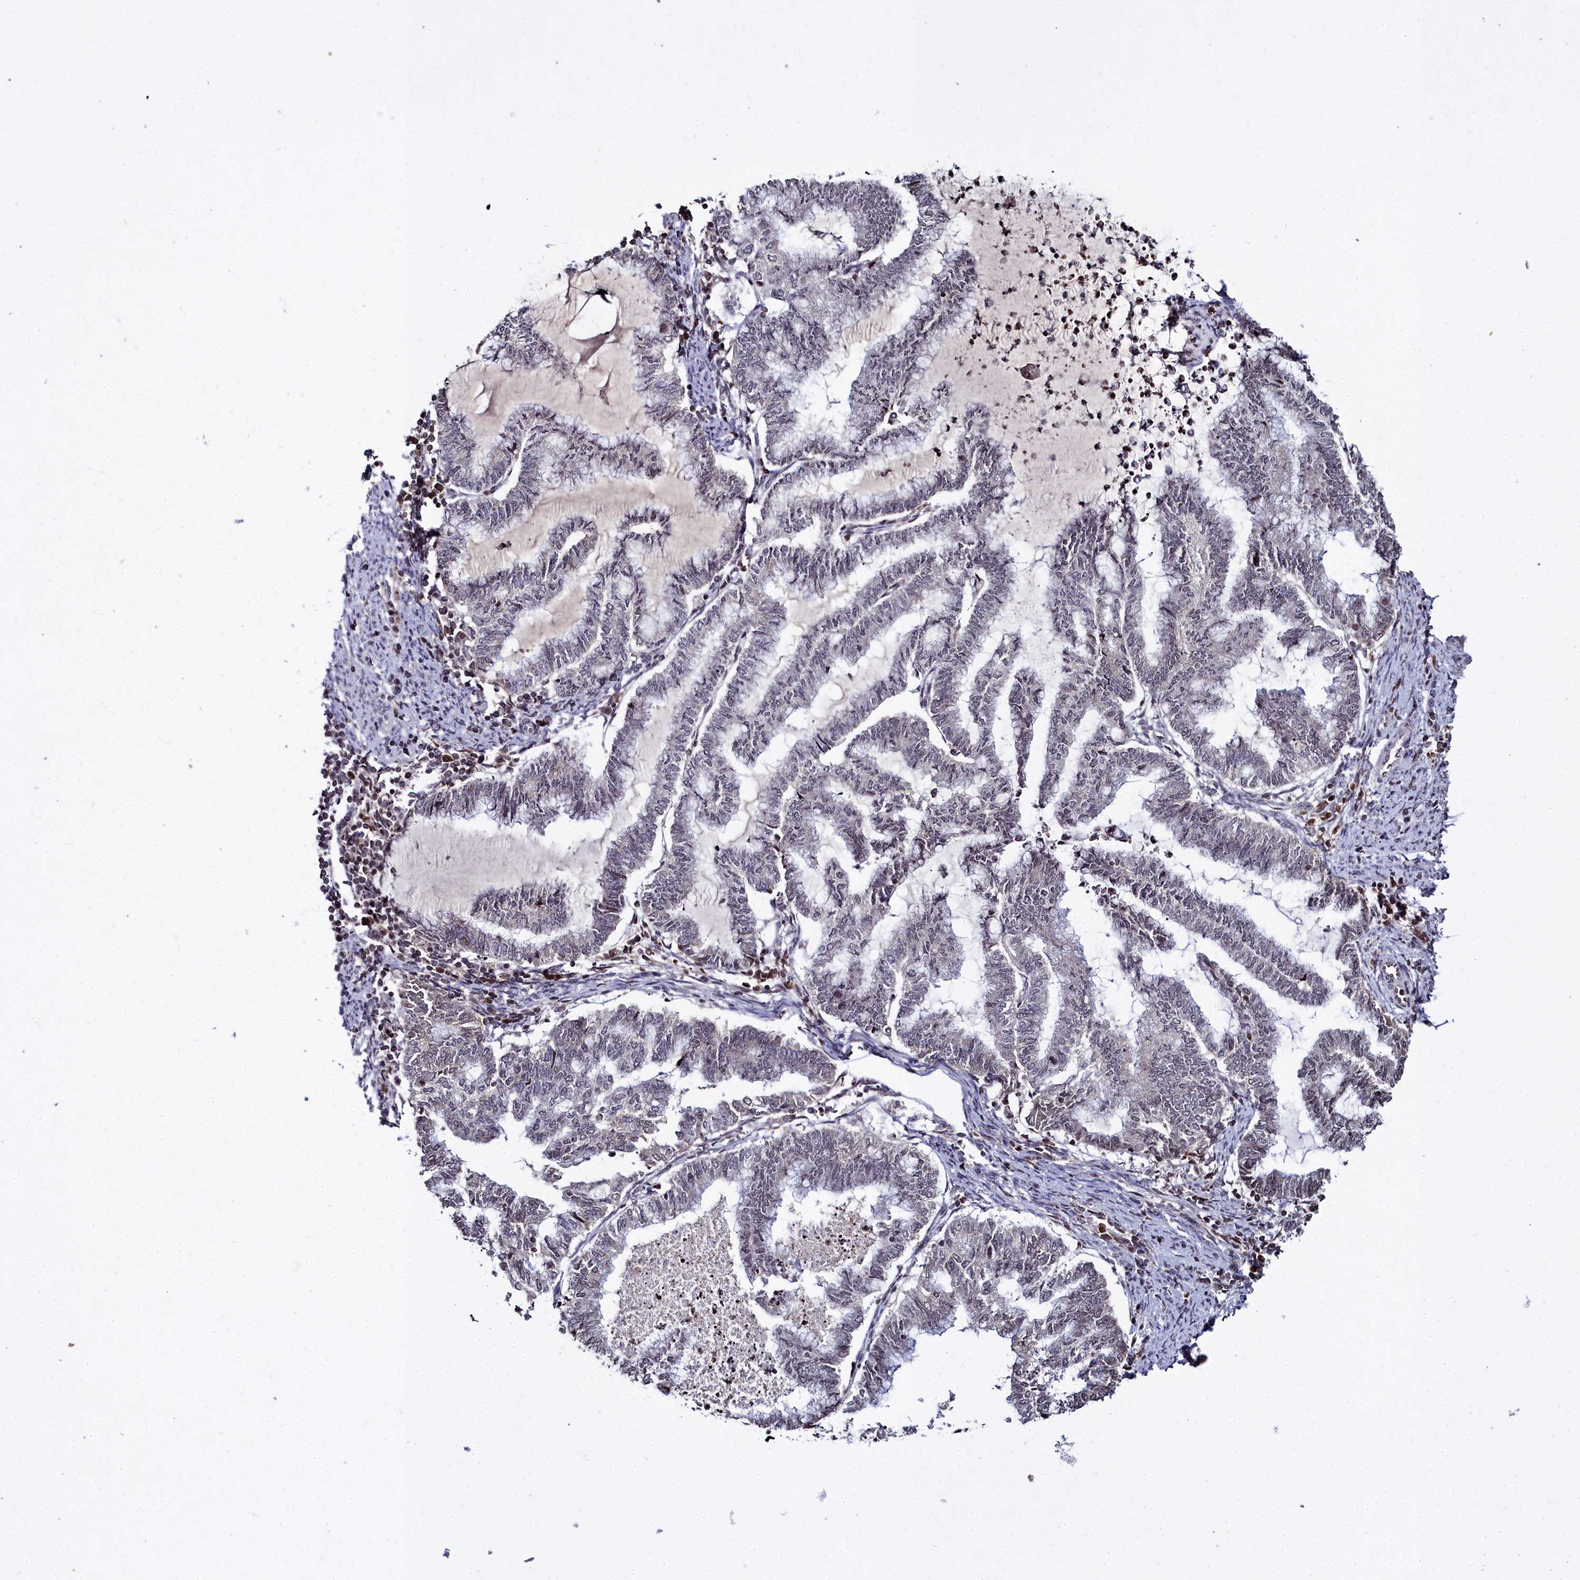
{"staining": {"intensity": "negative", "quantity": "none", "location": "none"}, "tissue": "endometrial cancer", "cell_type": "Tumor cells", "image_type": "cancer", "snomed": [{"axis": "morphology", "description": "Adenocarcinoma, NOS"}, {"axis": "topography", "description": "Endometrium"}], "caption": "High magnification brightfield microscopy of endometrial adenocarcinoma stained with DAB (3,3'-diaminobenzidine) (brown) and counterstained with hematoxylin (blue): tumor cells show no significant positivity.", "gene": "FZD4", "patient": {"sex": "female", "age": 79}}